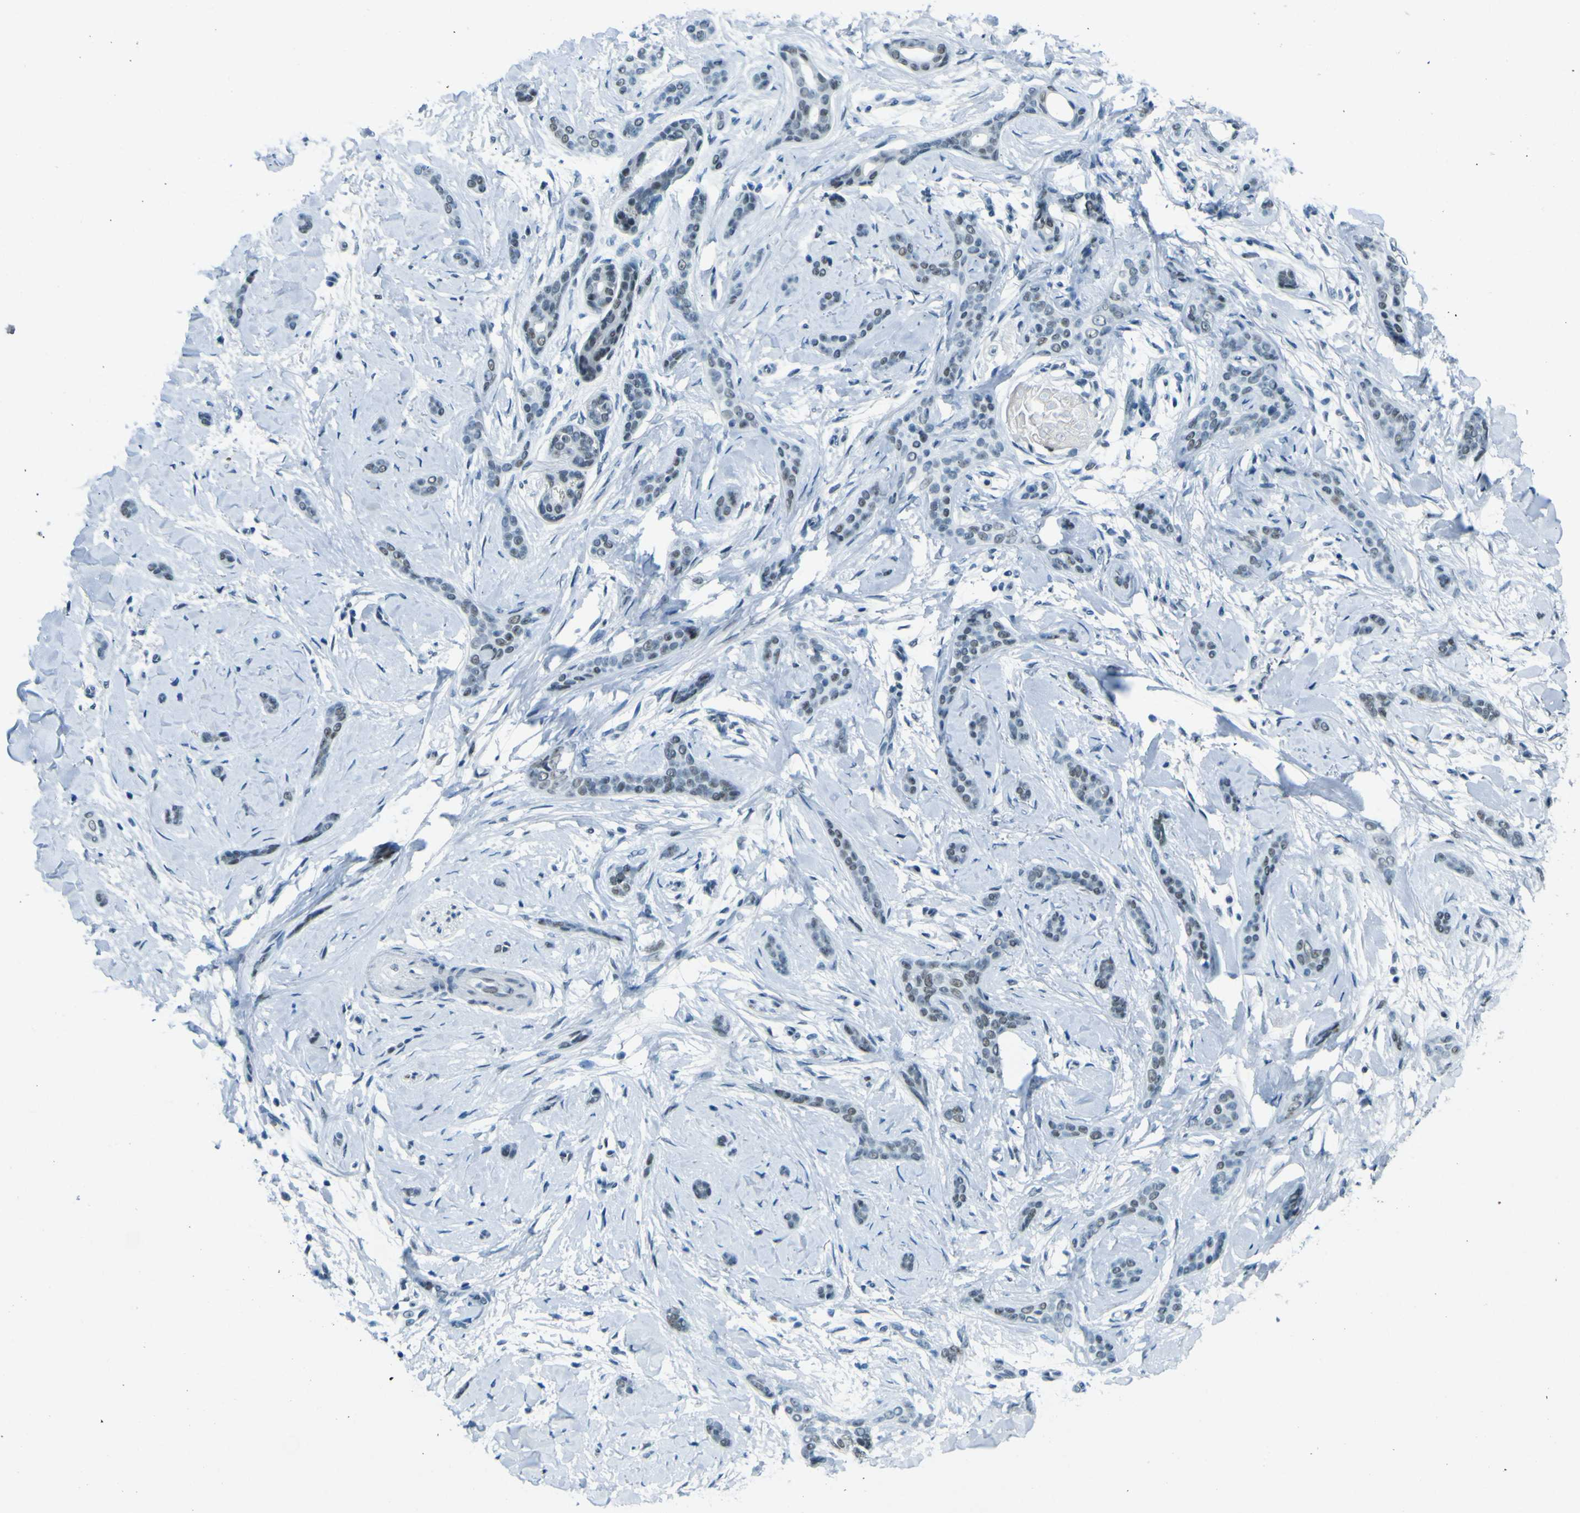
{"staining": {"intensity": "weak", "quantity": "<25%", "location": "nuclear"}, "tissue": "skin cancer", "cell_type": "Tumor cells", "image_type": "cancer", "snomed": [{"axis": "morphology", "description": "Basal cell carcinoma"}, {"axis": "morphology", "description": "Adnexal tumor, benign"}, {"axis": "topography", "description": "Skin"}], "caption": "High magnification brightfield microscopy of skin cancer (basal cell carcinoma) stained with DAB (3,3'-diaminobenzidine) (brown) and counterstained with hematoxylin (blue): tumor cells show no significant staining. Nuclei are stained in blue.", "gene": "CEBPG", "patient": {"sex": "female", "age": 42}}